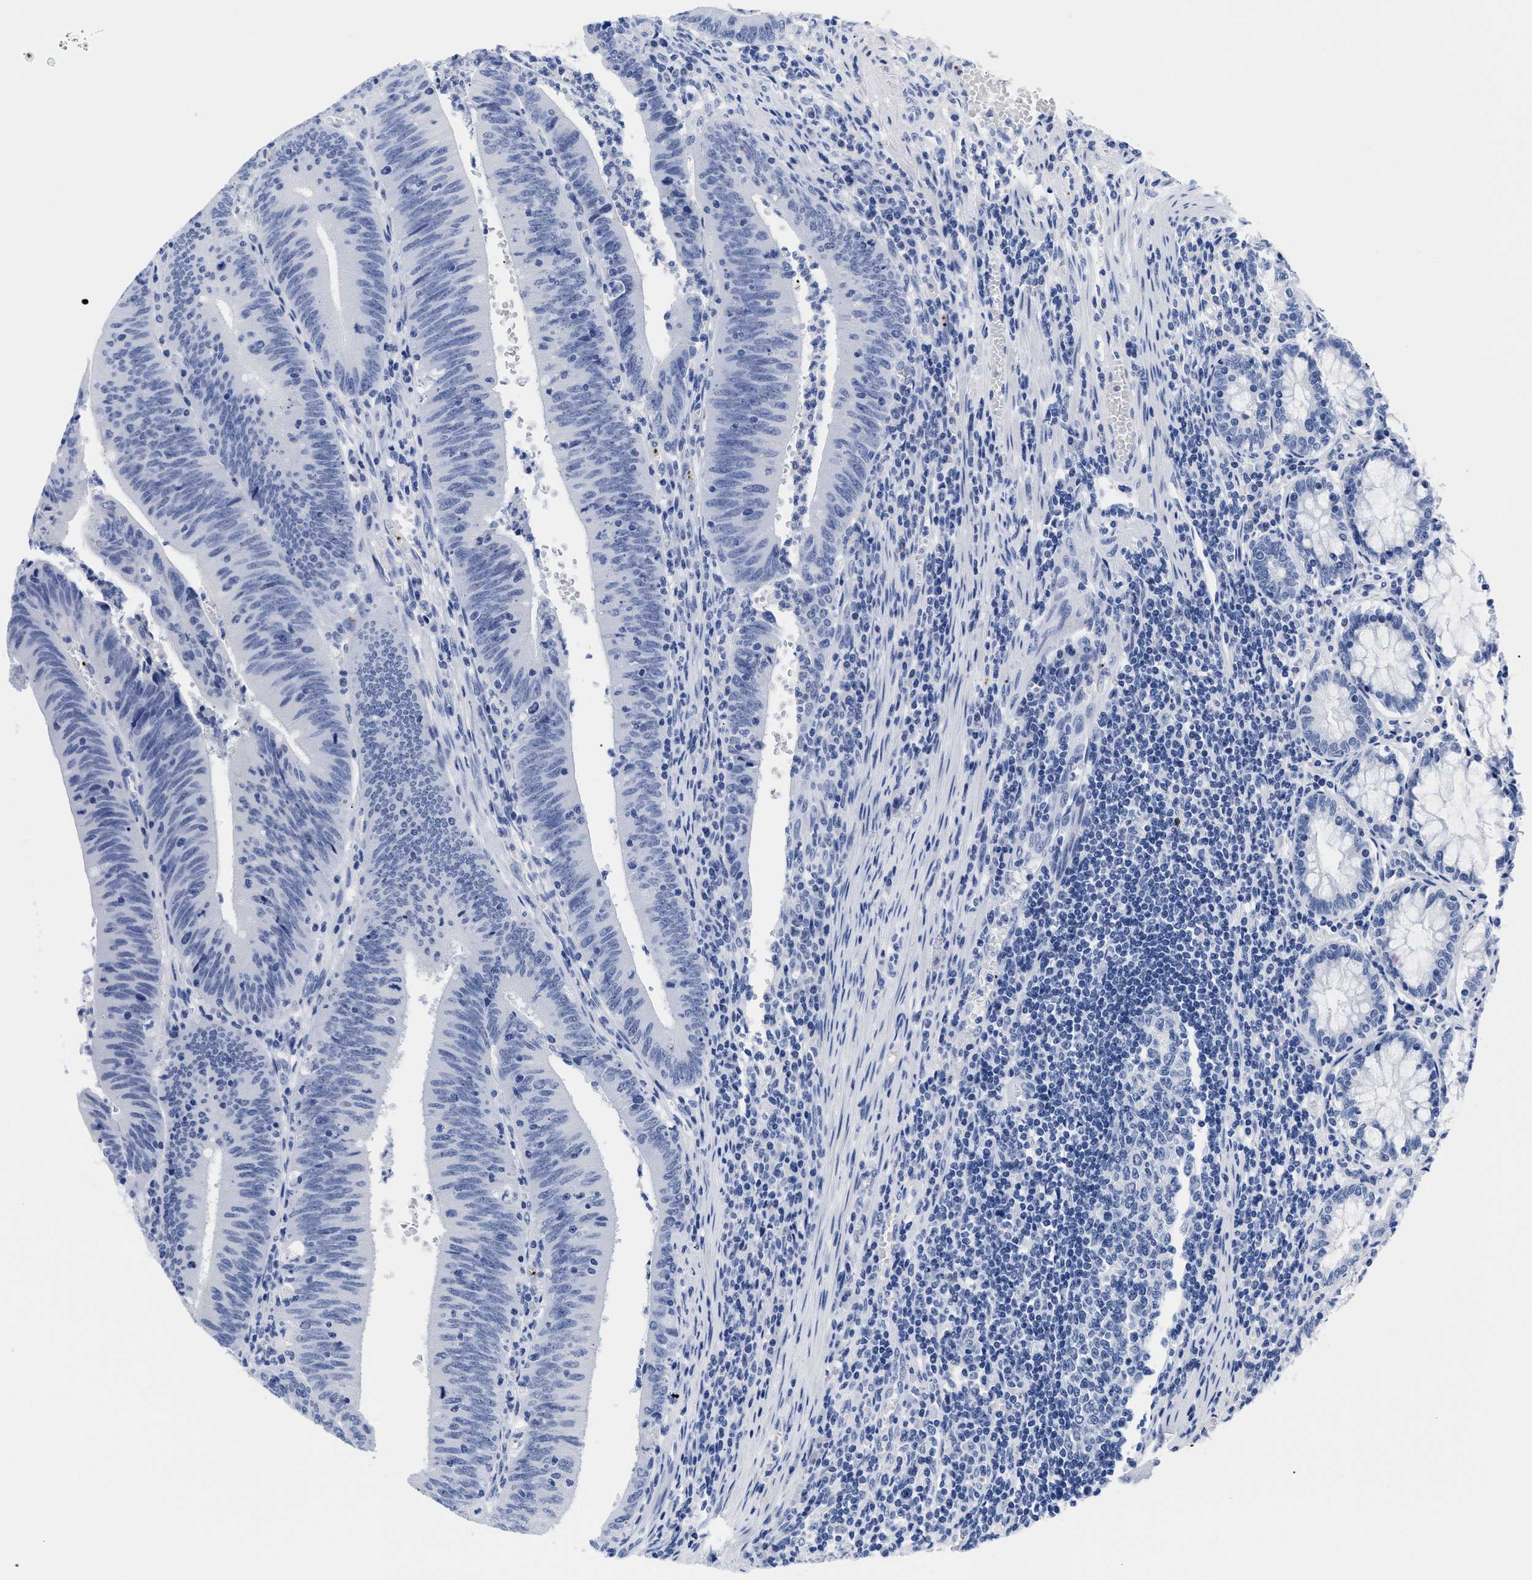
{"staining": {"intensity": "negative", "quantity": "none", "location": "none"}, "tissue": "colorectal cancer", "cell_type": "Tumor cells", "image_type": "cancer", "snomed": [{"axis": "morphology", "description": "Normal tissue, NOS"}, {"axis": "morphology", "description": "Adenocarcinoma, NOS"}, {"axis": "topography", "description": "Rectum"}], "caption": "Immunohistochemistry (IHC) image of neoplastic tissue: adenocarcinoma (colorectal) stained with DAB displays no significant protein expression in tumor cells.", "gene": "TREML1", "patient": {"sex": "female", "age": 66}}